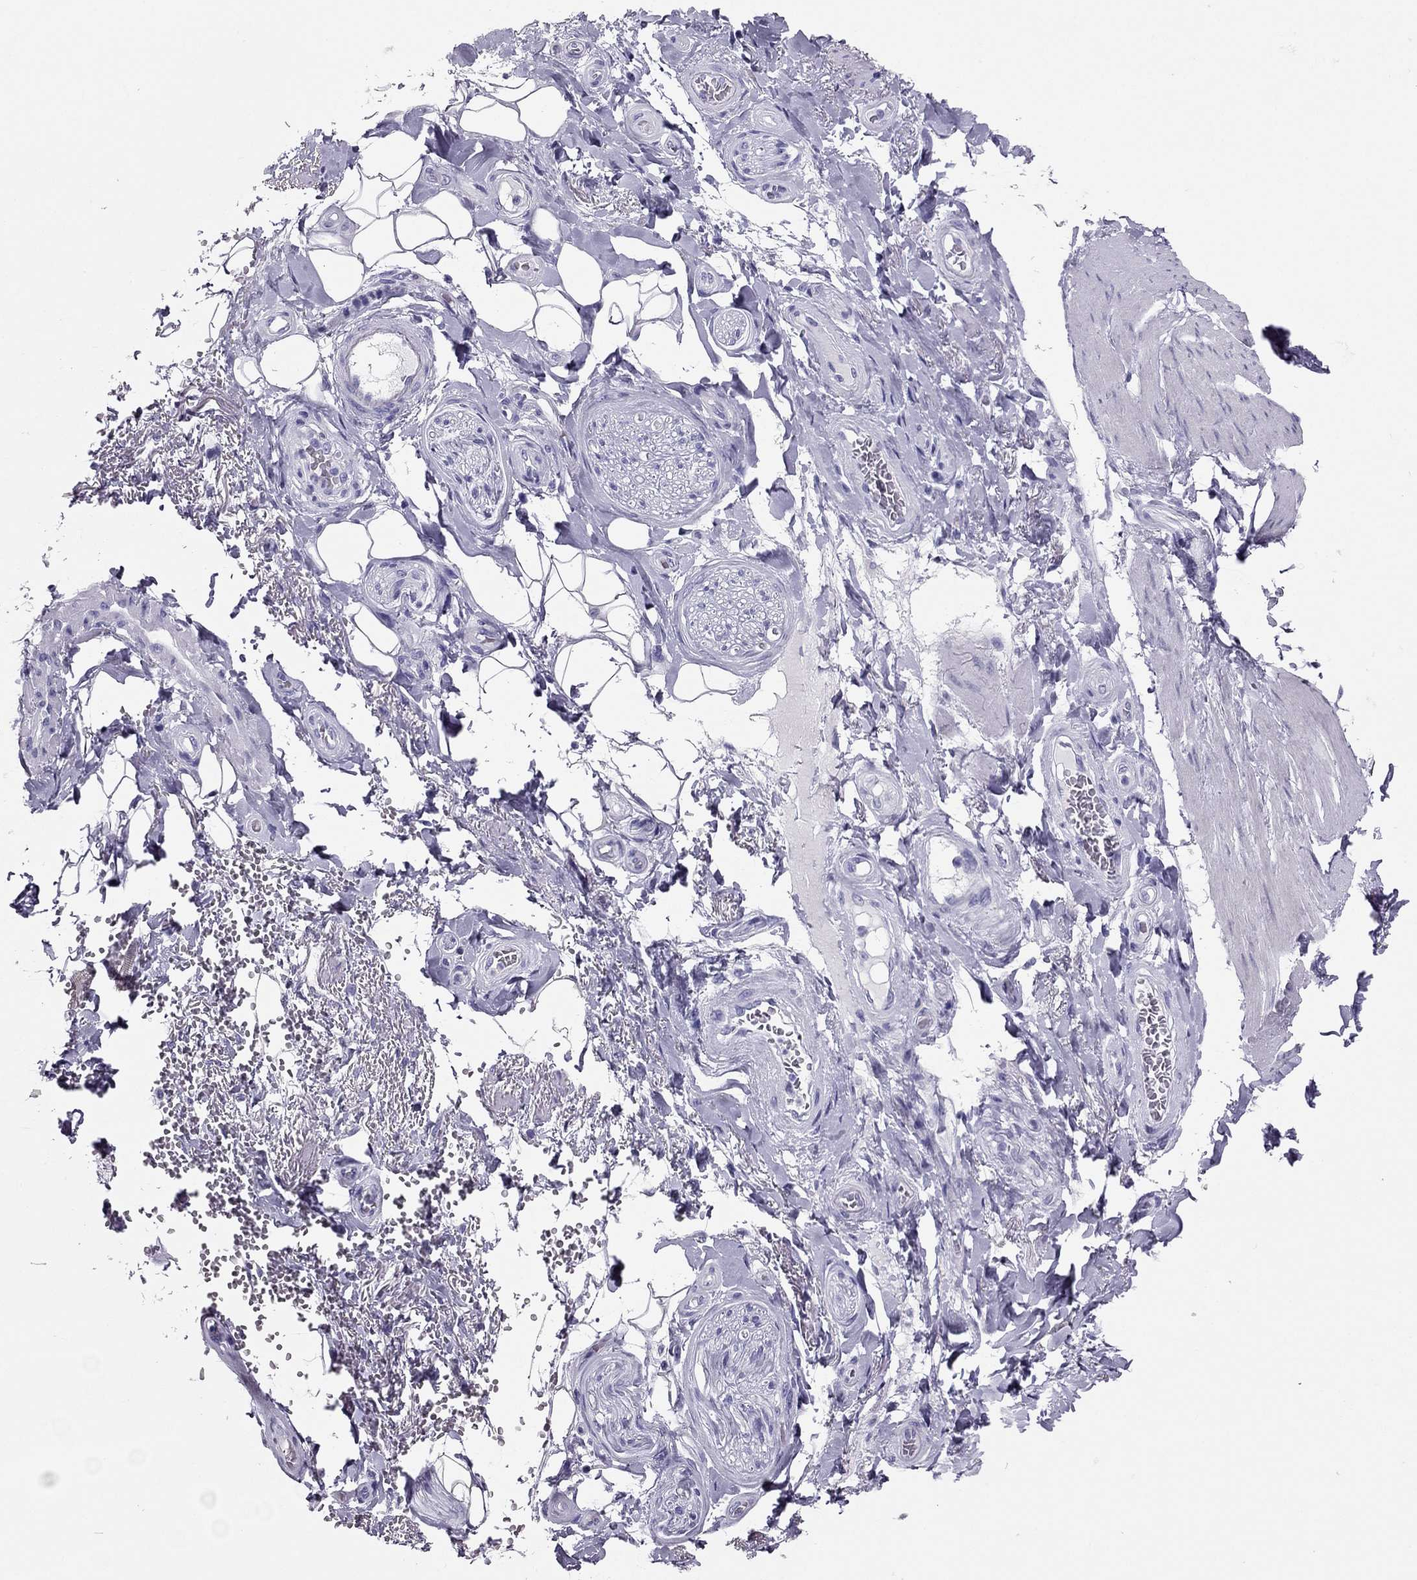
{"staining": {"intensity": "negative", "quantity": "none", "location": "none"}, "tissue": "adipose tissue", "cell_type": "Adipocytes", "image_type": "normal", "snomed": [{"axis": "morphology", "description": "Normal tissue, NOS"}, {"axis": "topography", "description": "Anal"}, {"axis": "topography", "description": "Peripheral nerve tissue"}], "caption": "Photomicrograph shows no protein positivity in adipocytes of benign adipose tissue. (Brightfield microscopy of DAB IHC at high magnification).", "gene": "PDE6A", "patient": {"sex": "male", "age": 53}}